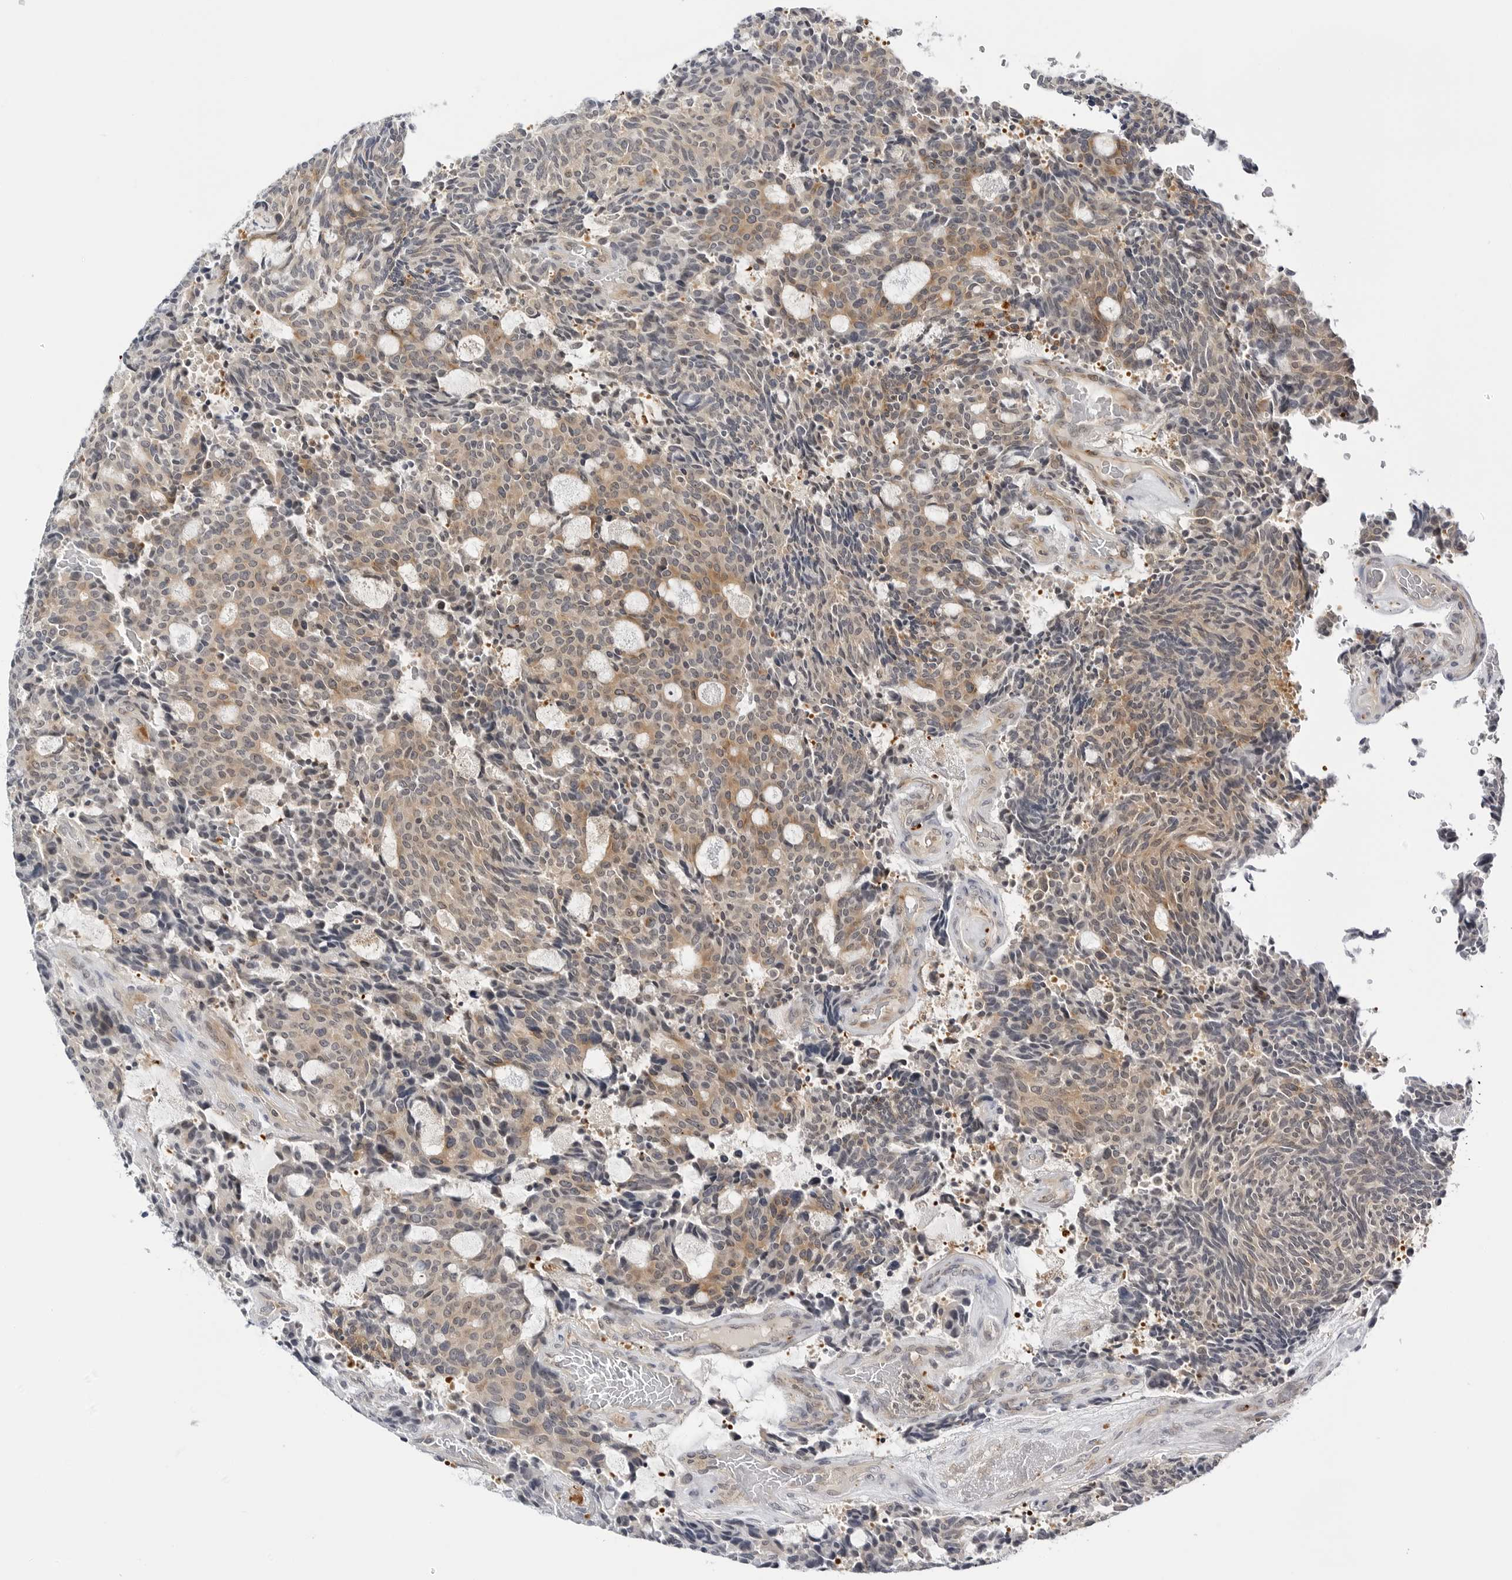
{"staining": {"intensity": "moderate", "quantity": "25%-75%", "location": "cytoplasmic/membranous"}, "tissue": "carcinoid", "cell_type": "Tumor cells", "image_type": "cancer", "snomed": [{"axis": "morphology", "description": "Carcinoid, malignant, NOS"}, {"axis": "topography", "description": "Pancreas"}], "caption": "Protein staining of carcinoid tissue shows moderate cytoplasmic/membranous positivity in approximately 25%-75% of tumor cells. (DAB IHC, brown staining for protein, blue staining for nuclei).", "gene": "MAP2K5", "patient": {"sex": "female", "age": 54}}